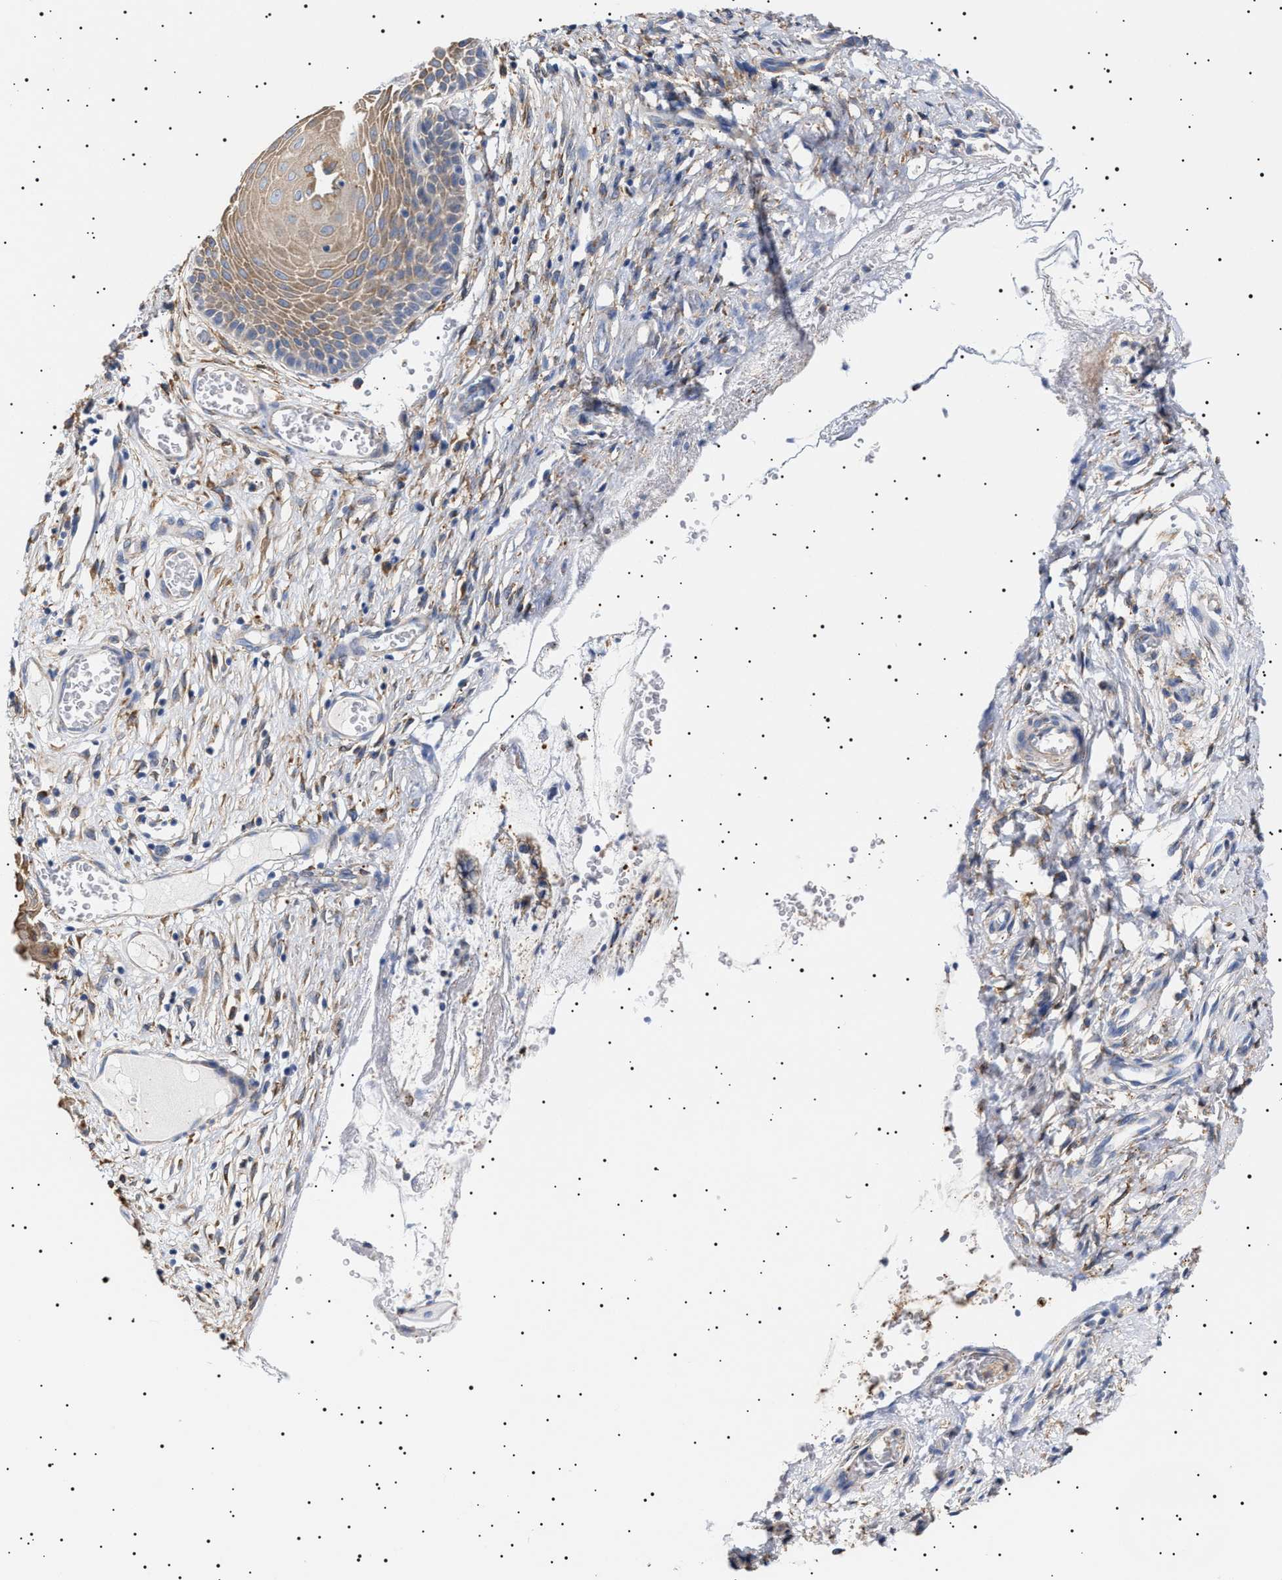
{"staining": {"intensity": "moderate", "quantity": ">75%", "location": "cytoplasmic/membranous"}, "tissue": "cervix", "cell_type": "Squamous epithelial cells", "image_type": "normal", "snomed": [{"axis": "morphology", "description": "Normal tissue, NOS"}, {"axis": "topography", "description": "Cervix"}], "caption": "Moderate cytoplasmic/membranous staining is identified in about >75% of squamous epithelial cells in normal cervix.", "gene": "ERCC6L2", "patient": {"sex": "female", "age": 55}}